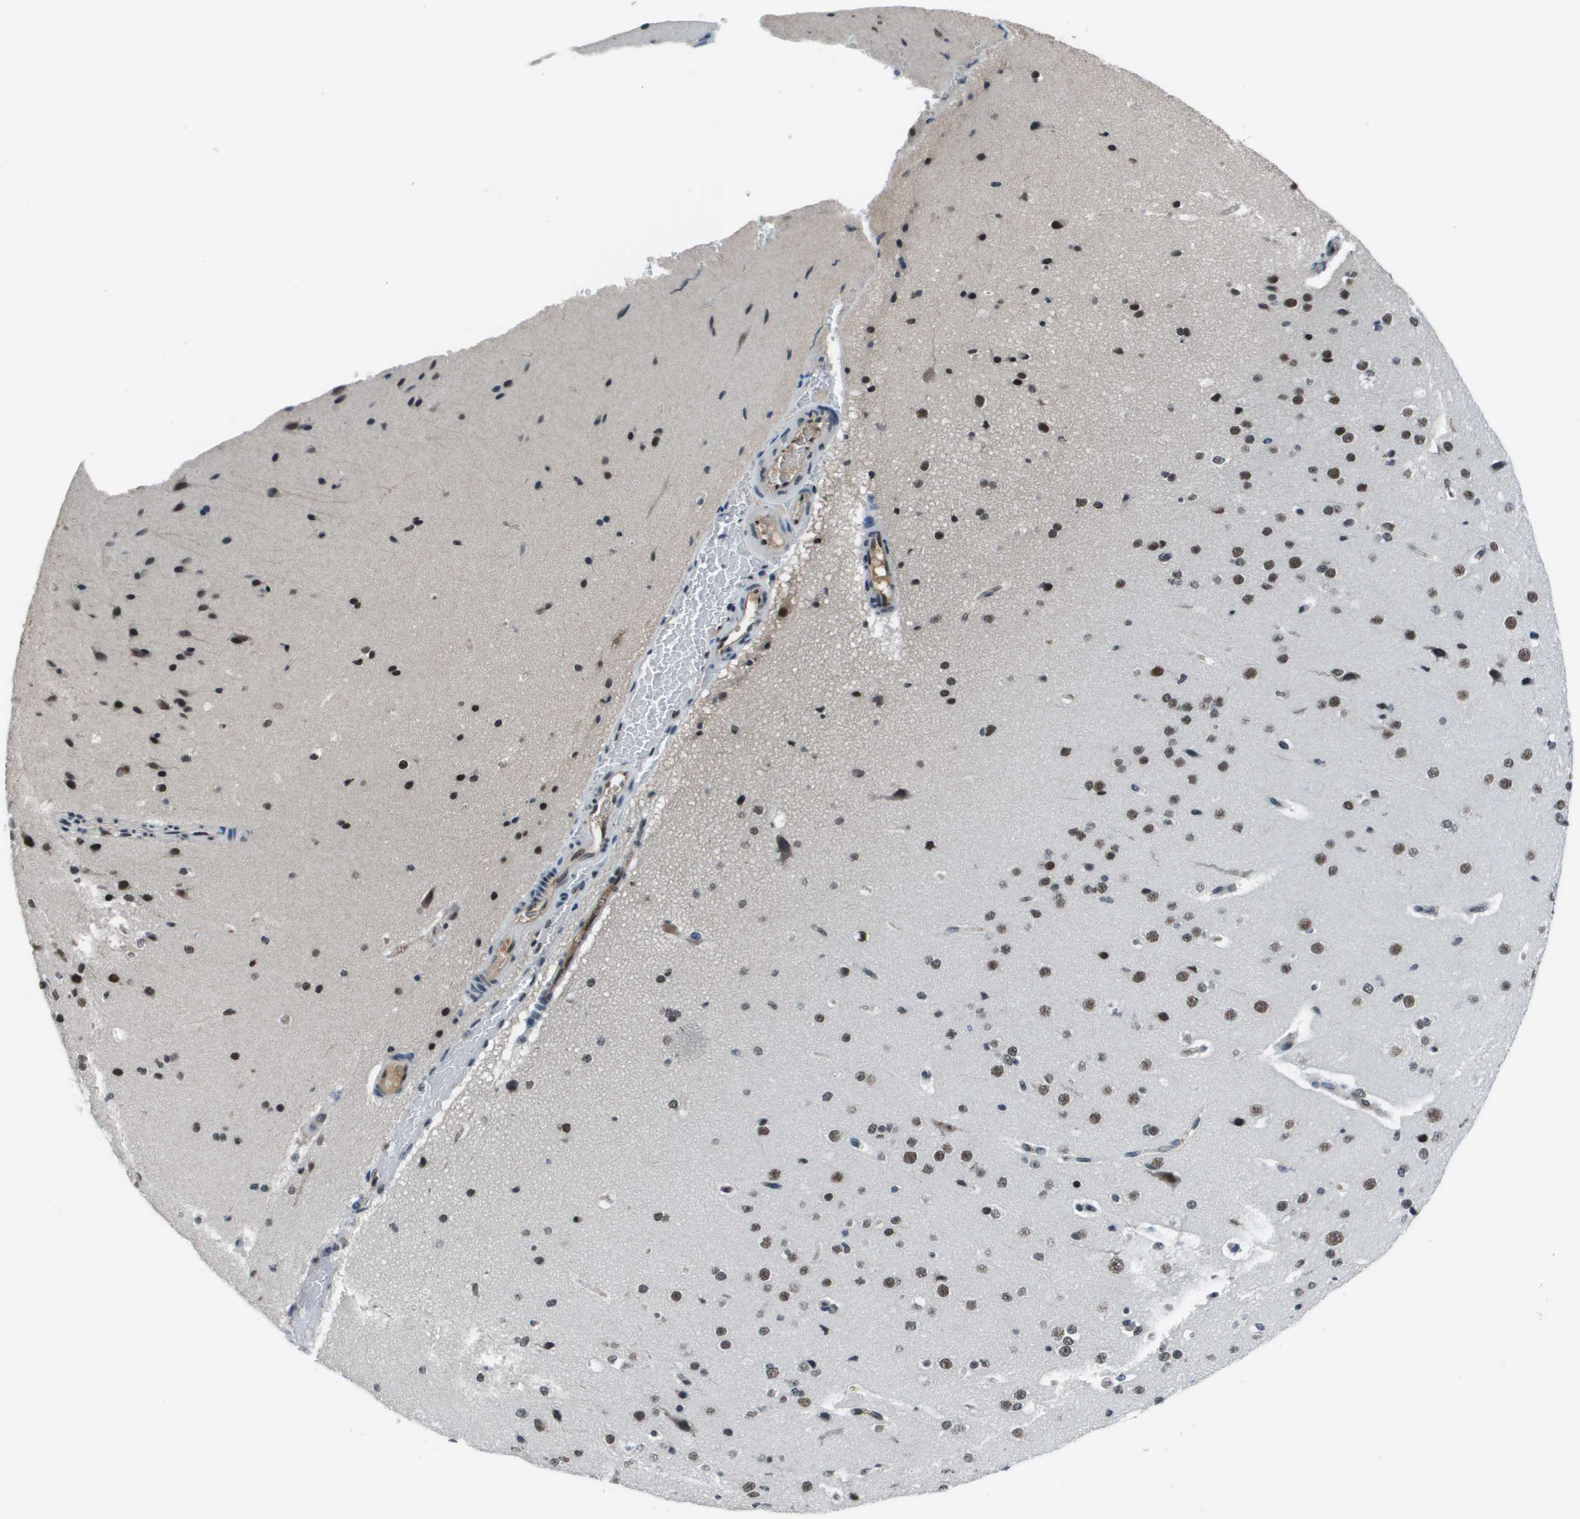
{"staining": {"intensity": "negative", "quantity": "none", "location": "none"}, "tissue": "cerebral cortex", "cell_type": "Endothelial cells", "image_type": "normal", "snomed": [{"axis": "morphology", "description": "Normal tissue, NOS"}, {"axis": "morphology", "description": "Developmental malformation"}, {"axis": "topography", "description": "Cerebral cortex"}], "caption": "This histopathology image is of normal cerebral cortex stained with IHC to label a protein in brown with the nuclei are counter-stained blue. There is no staining in endothelial cells. The staining was performed using DAB (3,3'-diaminobenzidine) to visualize the protein expression in brown, while the nuclei were stained in blue with hematoxylin (Magnification: 20x).", "gene": "THRAP3", "patient": {"sex": "female", "age": 30}}